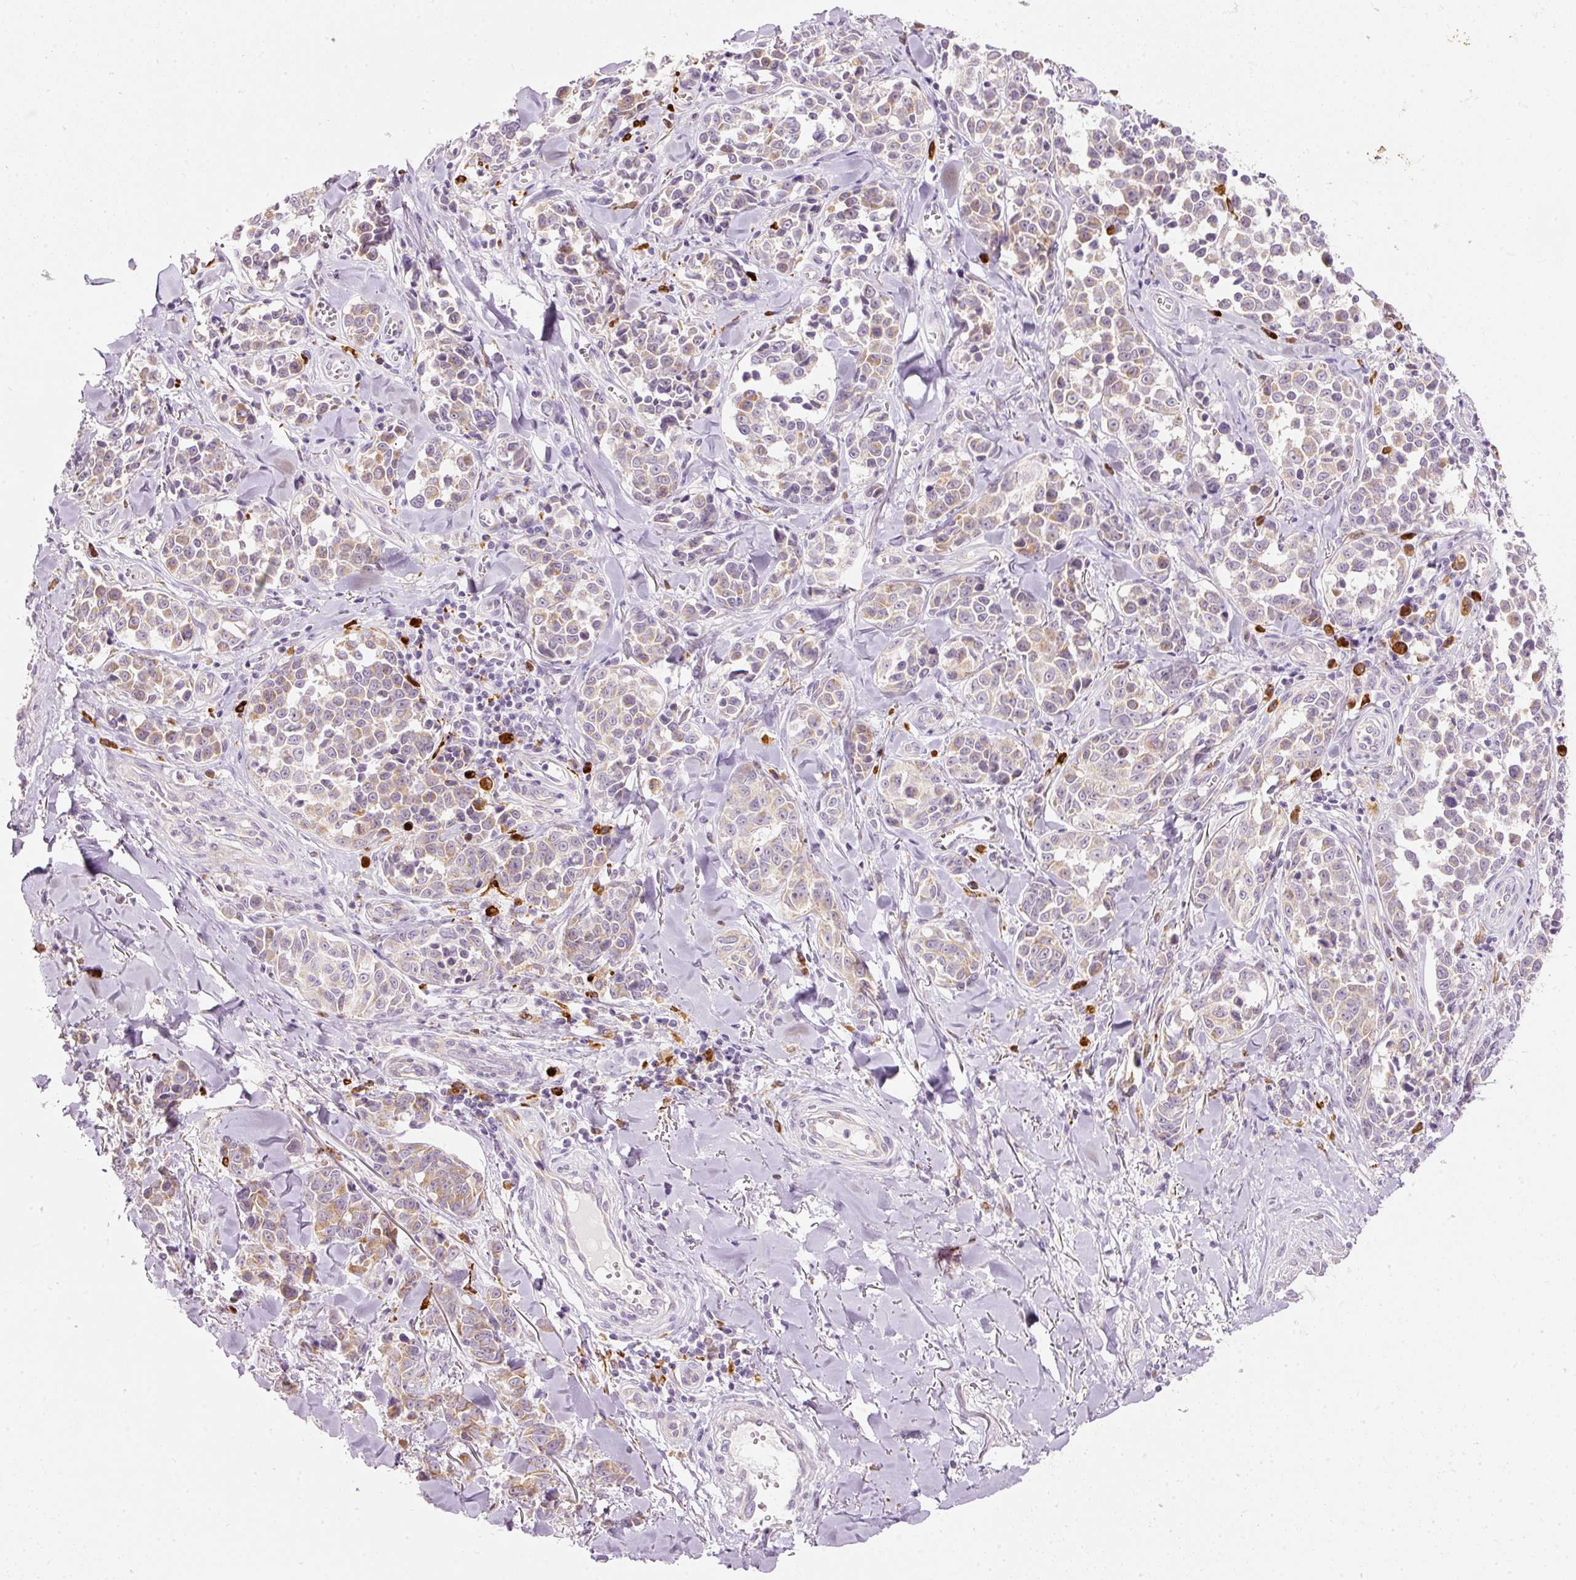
{"staining": {"intensity": "moderate", "quantity": "<25%", "location": "cytoplasmic/membranous"}, "tissue": "melanoma", "cell_type": "Tumor cells", "image_type": "cancer", "snomed": [{"axis": "morphology", "description": "Malignant melanoma, NOS"}, {"axis": "topography", "description": "Skin"}], "caption": "Protein expression analysis of human melanoma reveals moderate cytoplasmic/membranous staining in about <25% of tumor cells.", "gene": "MTHFD2", "patient": {"sex": "female", "age": 64}}